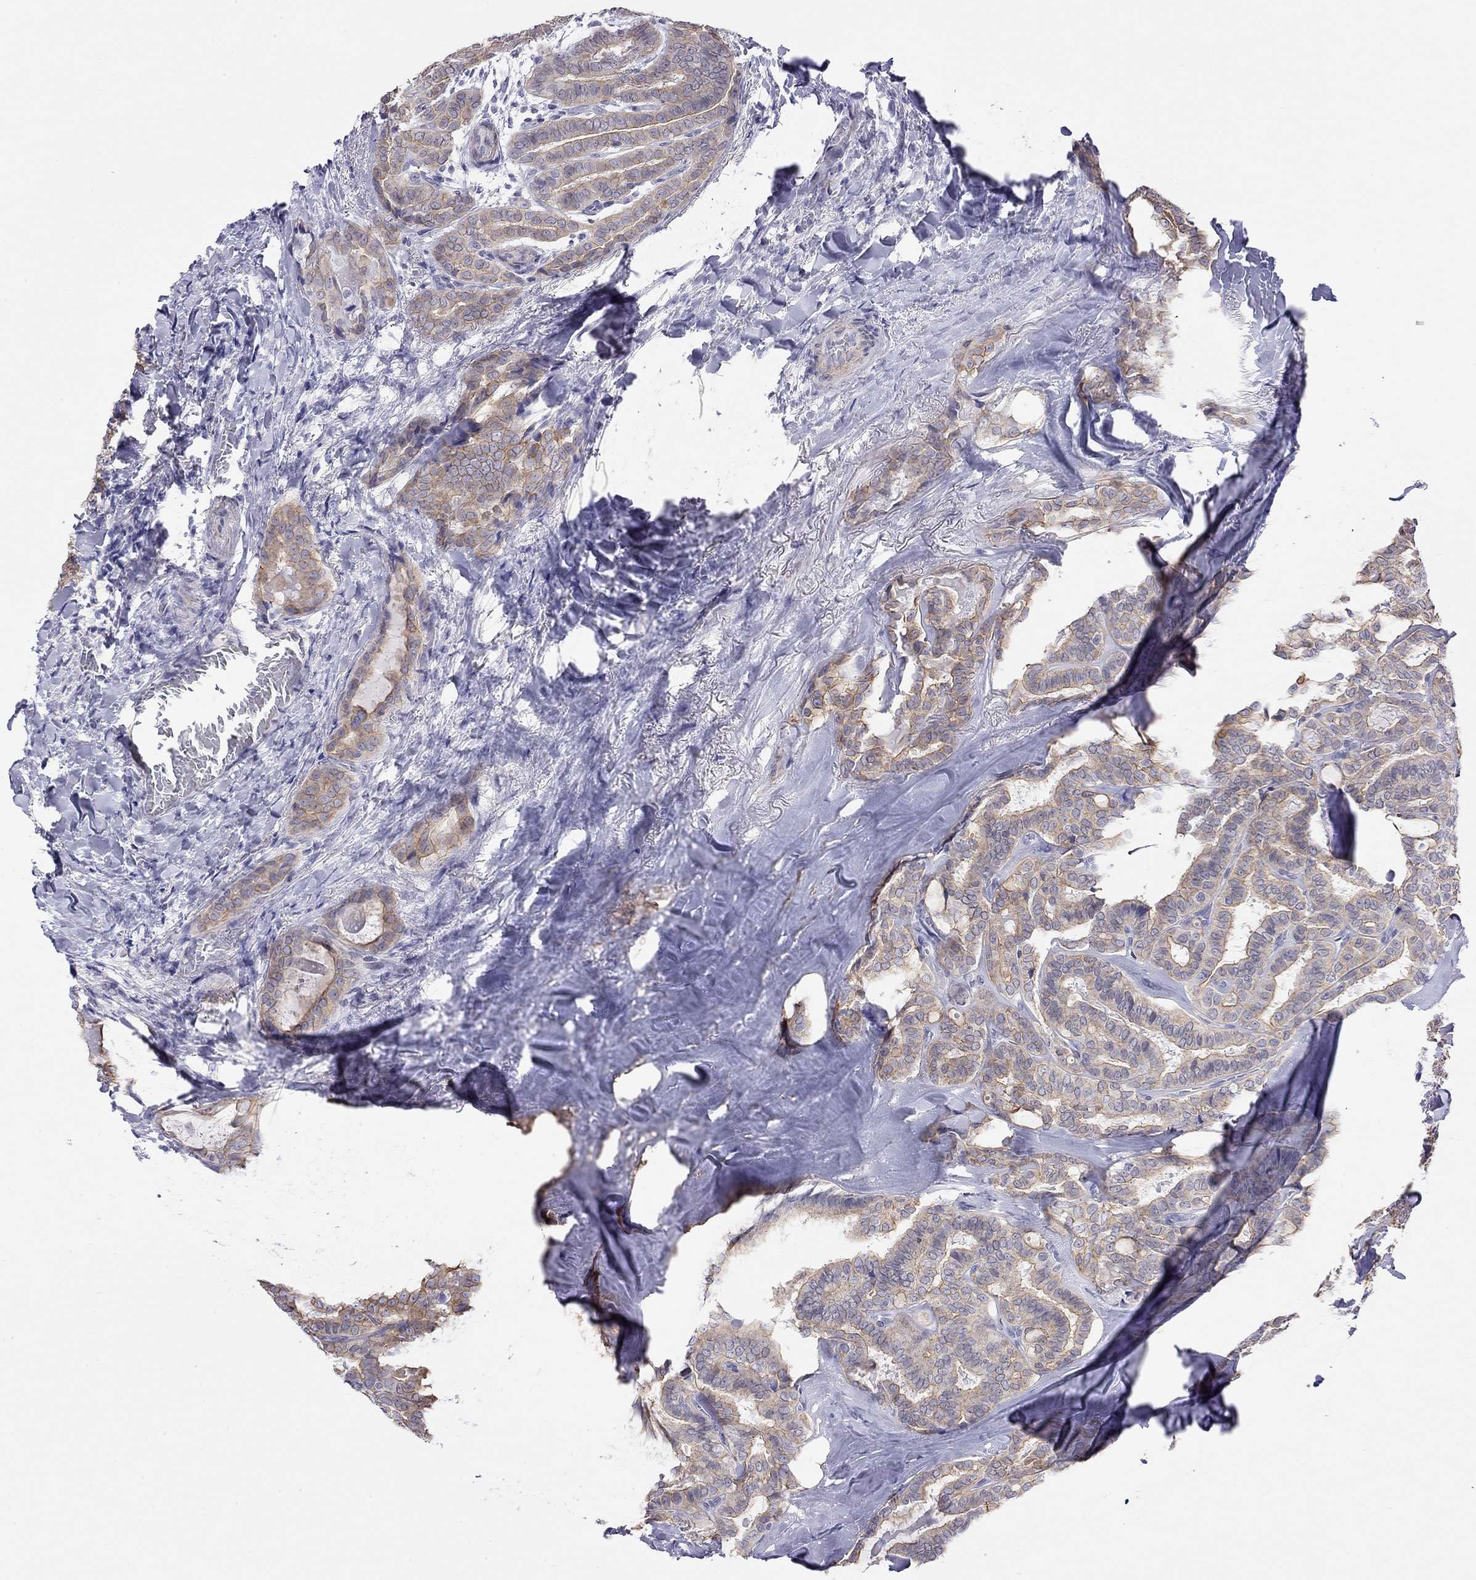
{"staining": {"intensity": "moderate", "quantity": ">75%", "location": "cytoplasmic/membranous"}, "tissue": "thyroid cancer", "cell_type": "Tumor cells", "image_type": "cancer", "snomed": [{"axis": "morphology", "description": "Papillary adenocarcinoma, NOS"}, {"axis": "topography", "description": "Thyroid gland"}], "caption": "A micrograph of human thyroid cancer (papillary adenocarcinoma) stained for a protein reveals moderate cytoplasmic/membranous brown staining in tumor cells.", "gene": "MYMX", "patient": {"sex": "female", "age": 39}}